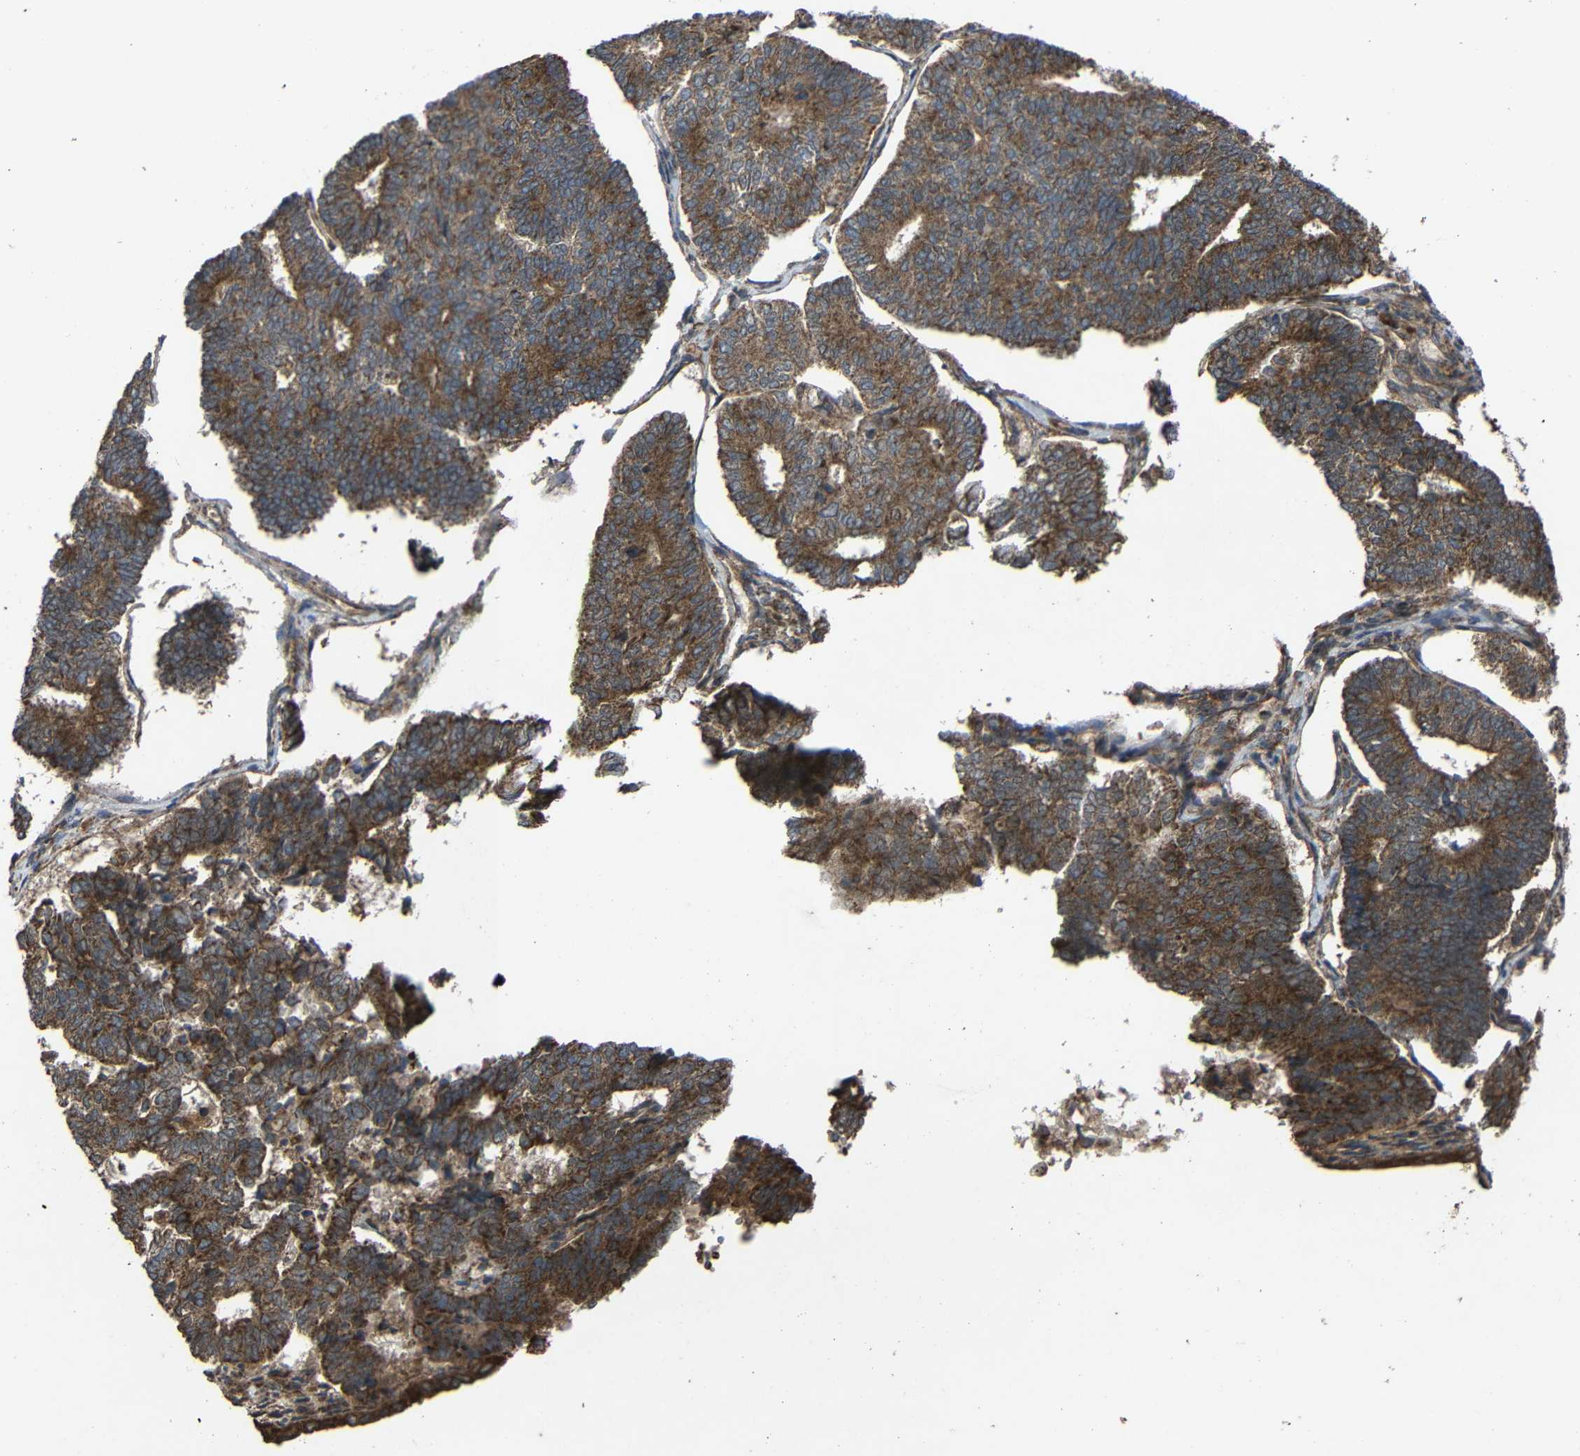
{"staining": {"intensity": "moderate", "quantity": ">75%", "location": "cytoplasmic/membranous"}, "tissue": "endometrial cancer", "cell_type": "Tumor cells", "image_type": "cancer", "snomed": [{"axis": "morphology", "description": "Adenocarcinoma, NOS"}, {"axis": "topography", "description": "Endometrium"}], "caption": "Brown immunohistochemical staining in endometrial adenocarcinoma exhibits moderate cytoplasmic/membranous positivity in about >75% of tumor cells. Immunohistochemistry stains the protein in brown and the nuclei are stained blue.", "gene": "C1GALT1", "patient": {"sex": "female", "age": 70}}